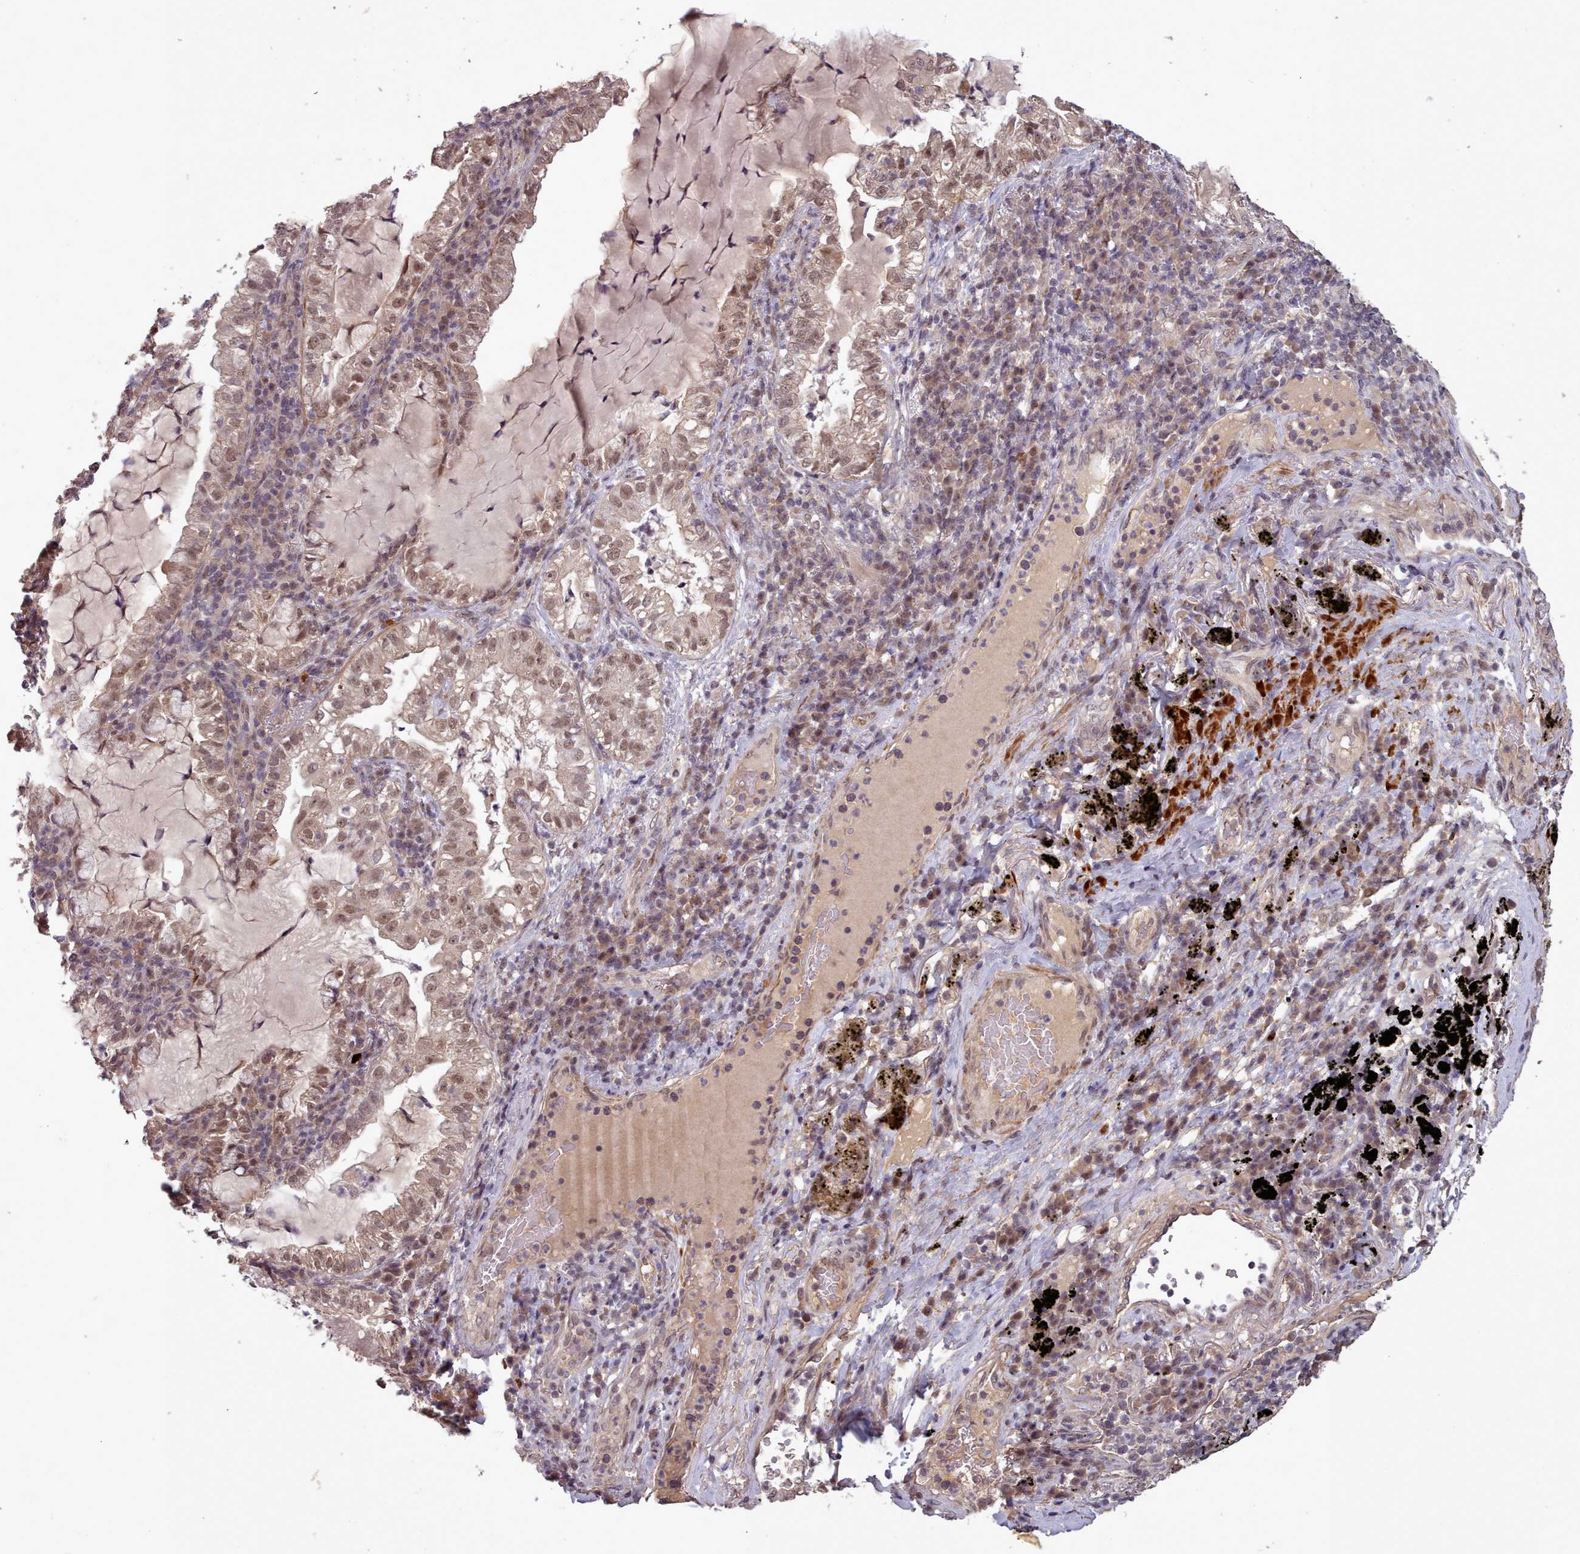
{"staining": {"intensity": "moderate", "quantity": ">75%", "location": "nuclear"}, "tissue": "lung cancer", "cell_type": "Tumor cells", "image_type": "cancer", "snomed": [{"axis": "morphology", "description": "Adenocarcinoma, NOS"}, {"axis": "topography", "description": "Lung"}], "caption": "Immunohistochemical staining of lung cancer displays medium levels of moderate nuclear positivity in about >75% of tumor cells.", "gene": "CDC6", "patient": {"sex": "female", "age": 73}}